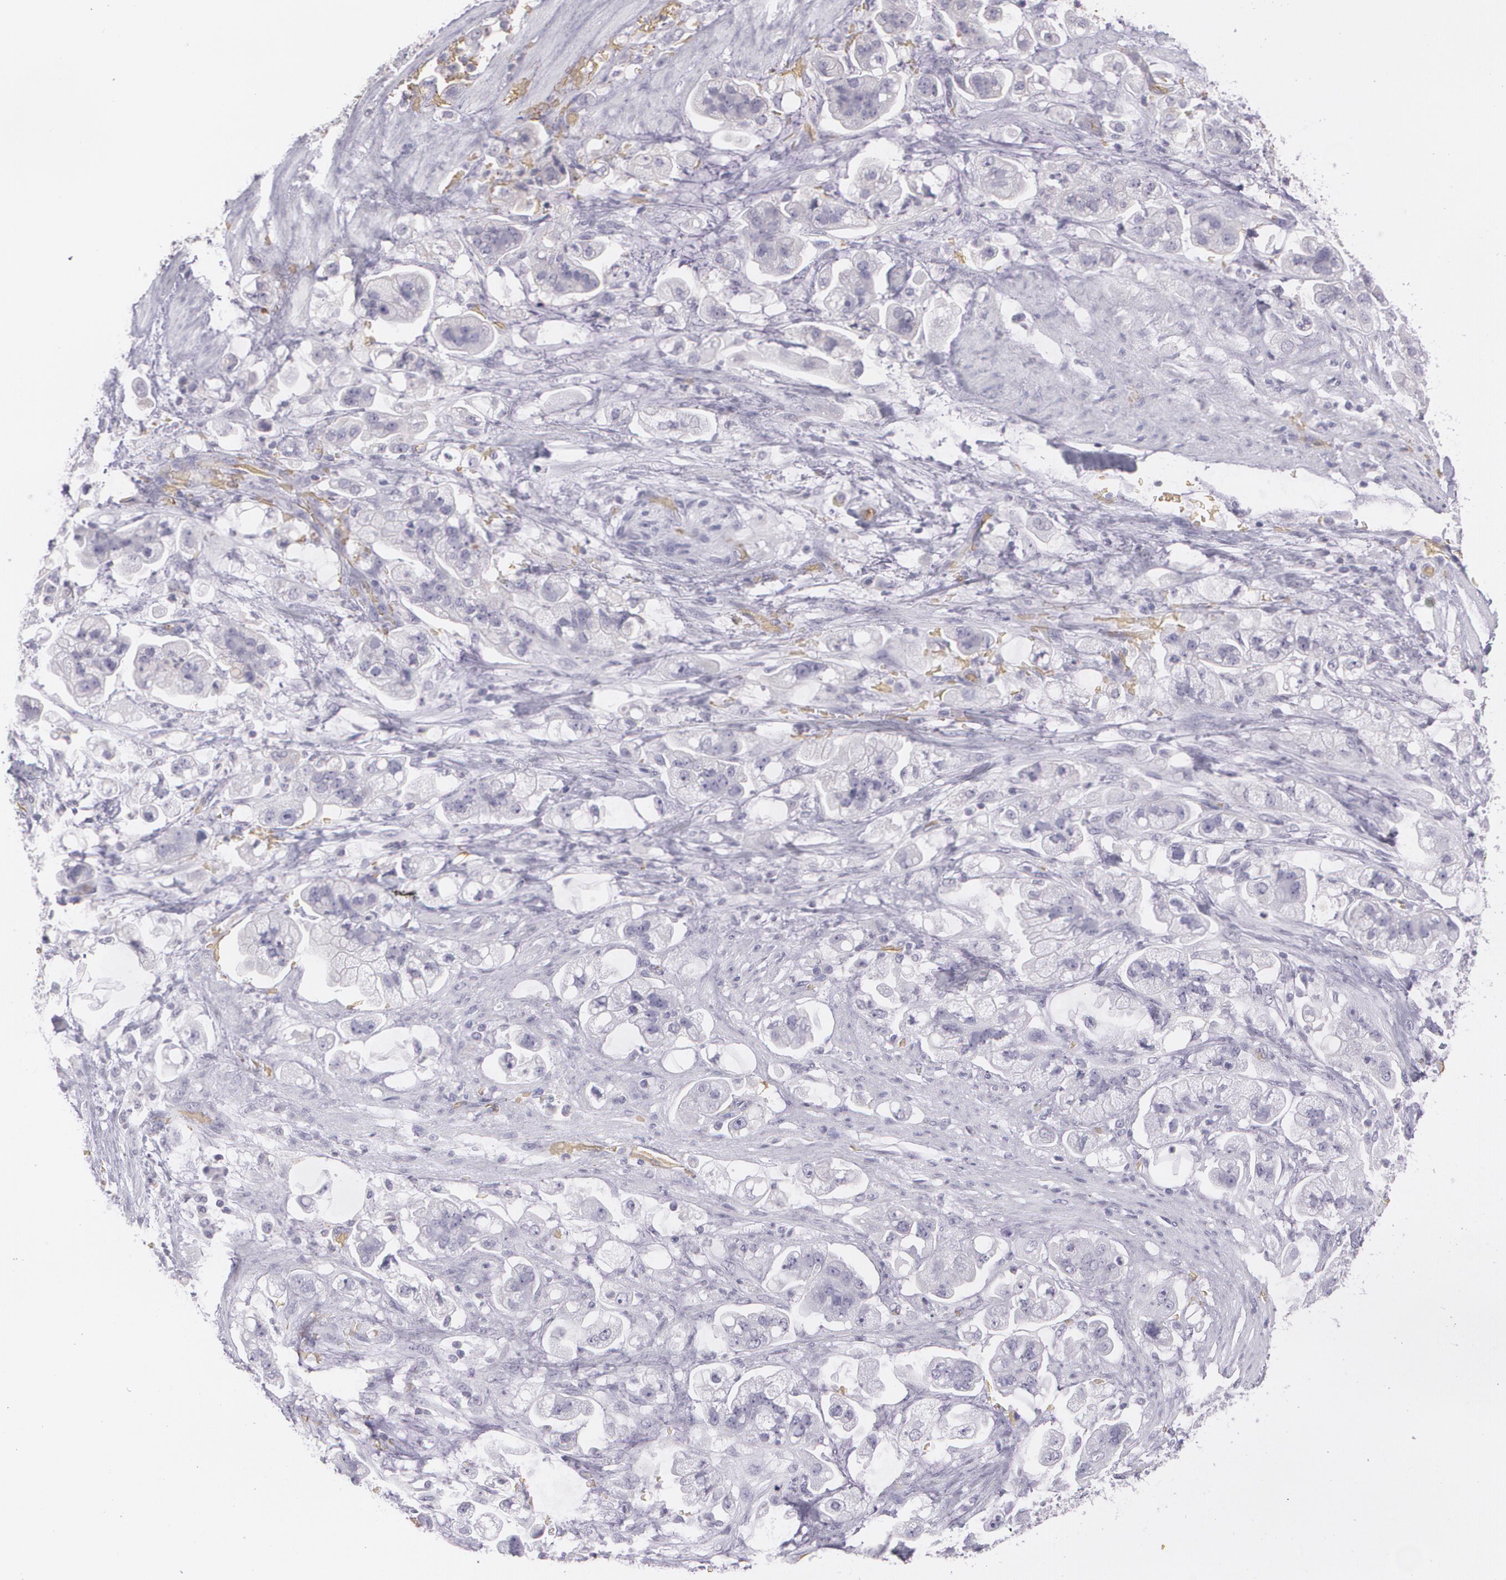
{"staining": {"intensity": "negative", "quantity": "none", "location": "none"}, "tissue": "stomach cancer", "cell_type": "Tumor cells", "image_type": "cancer", "snomed": [{"axis": "morphology", "description": "Adenocarcinoma, NOS"}, {"axis": "topography", "description": "Stomach"}], "caption": "Stomach cancer was stained to show a protein in brown. There is no significant expression in tumor cells.", "gene": "ACE", "patient": {"sex": "male", "age": 62}}